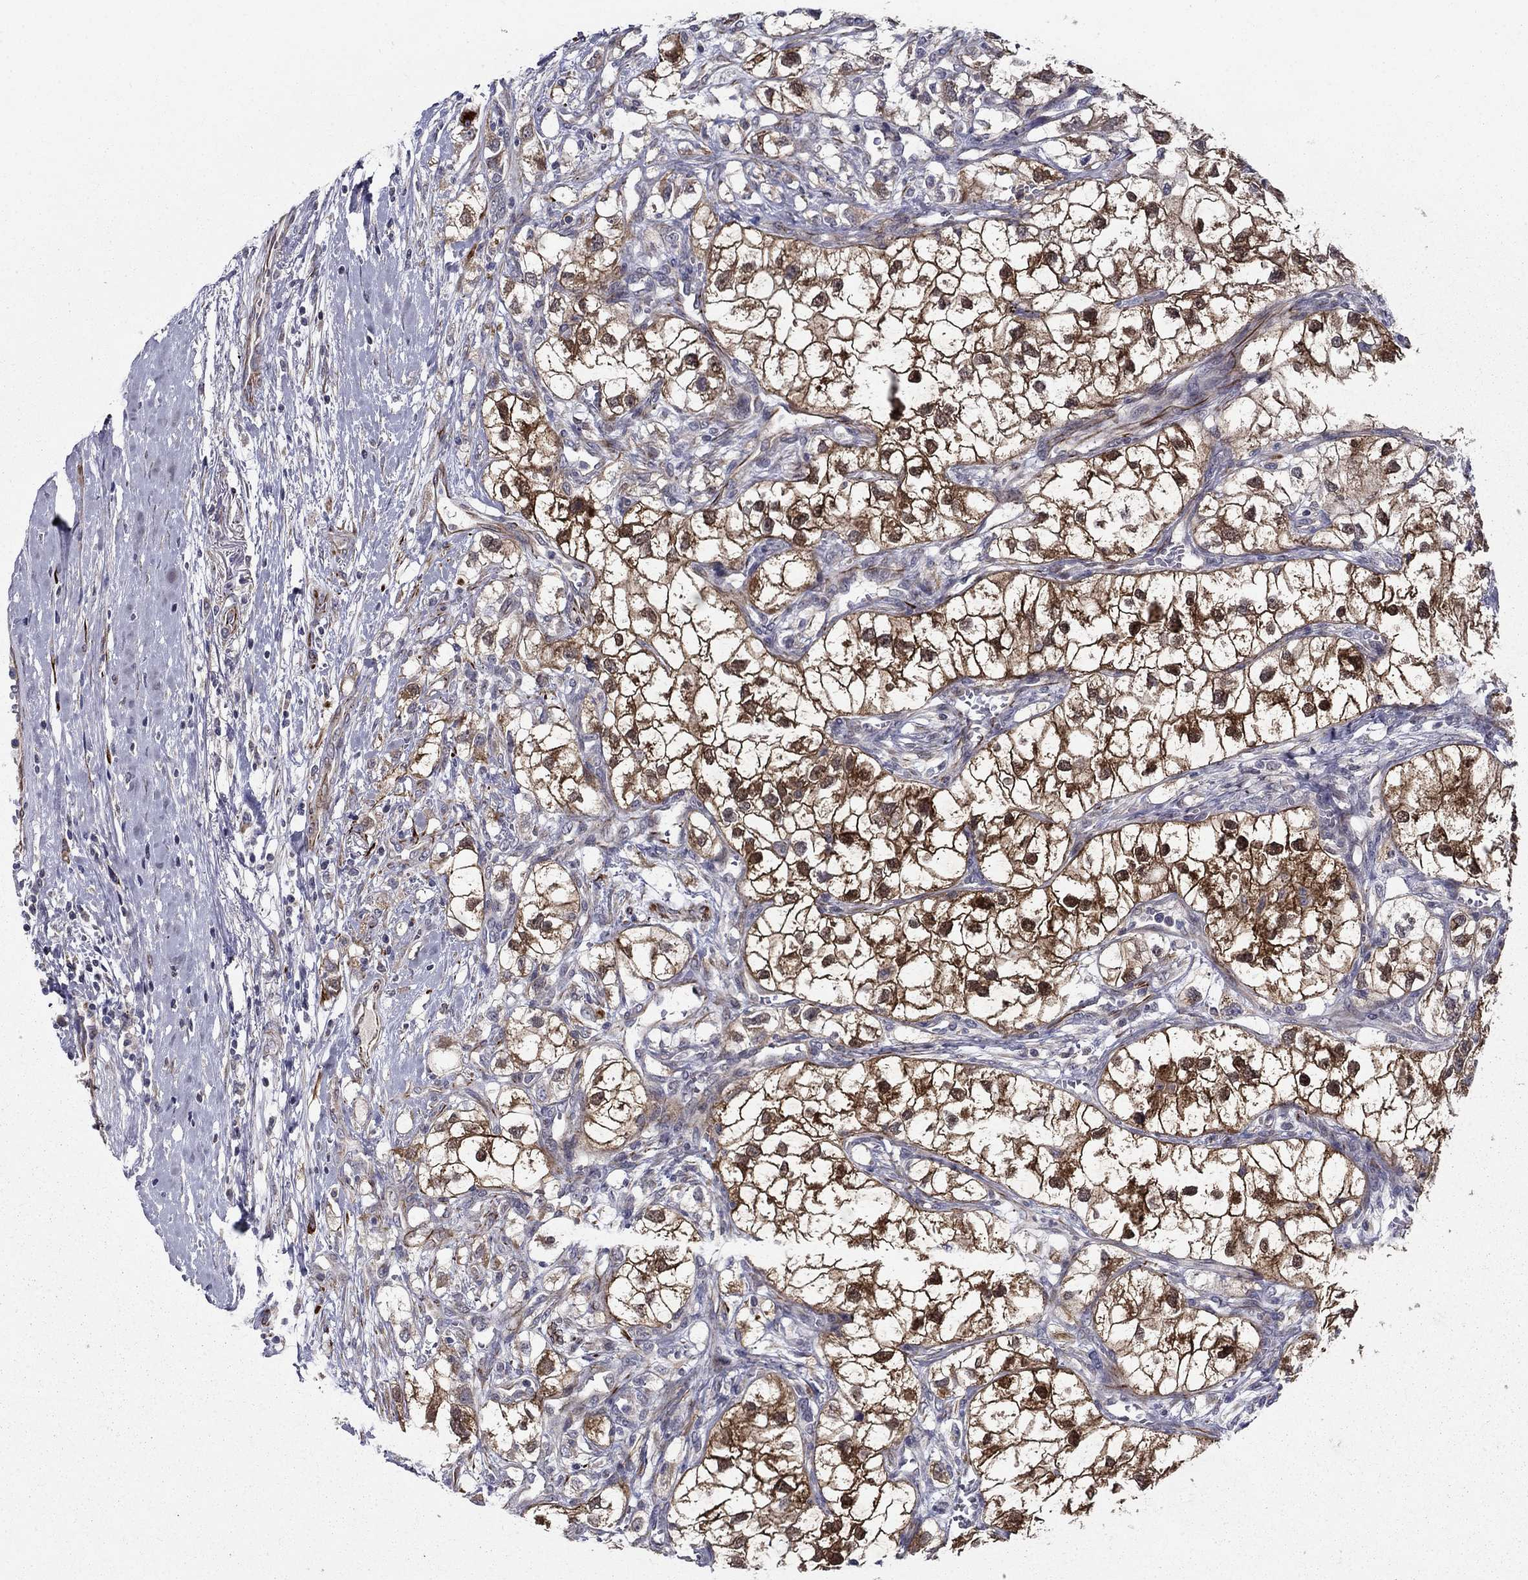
{"staining": {"intensity": "strong", "quantity": "25%-75%", "location": "cytoplasmic/membranous"}, "tissue": "renal cancer", "cell_type": "Tumor cells", "image_type": "cancer", "snomed": [{"axis": "morphology", "description": "Adenocarcinoma, NOS"}, {"axis": "topography", "description": "Kidney"}], "caption": "High-power microscopy captured an immunohistochemistry histopathology image of renal cancer (adenocarcinoma), revealing strong cytoplasmic/membranous positivity in about 25%-75% of tumor cells.", "gene": "LACTB2", "patient": {"sex": "male", "age": 59}}